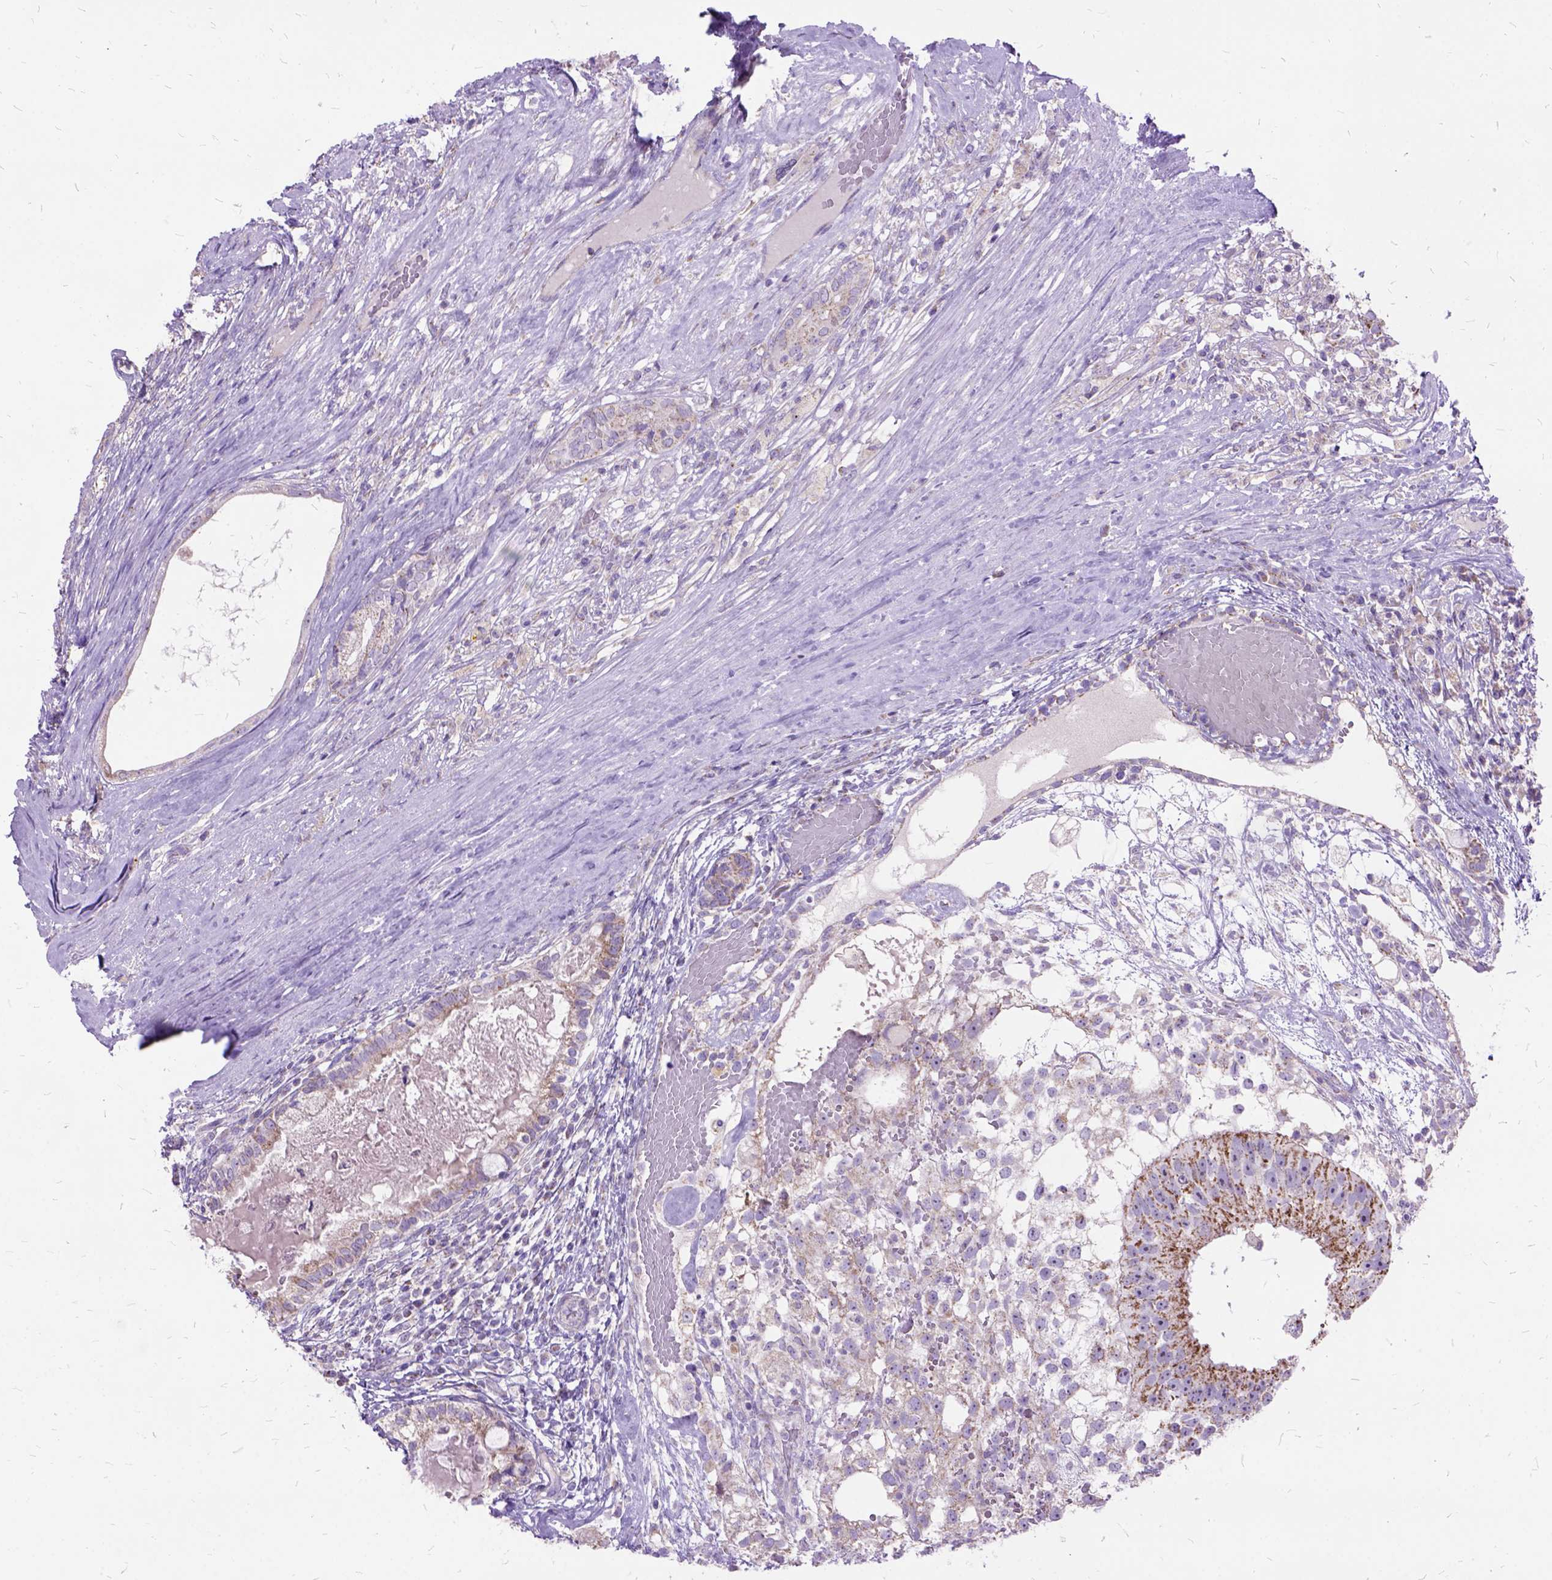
{"staining": {"intensity": "negative", "quantity": "none", "location": "none"}, "tissue": "testis cancer", "cell_type": "Tumor cells", "image_type": "cancer", "snomed": [{"axis": "morphology", "description": "Seminoma, NOS"}, {"axis": "morphology", "description": "Carcinoma, Embryonal, NOS"}, {"axis": "topography", "description": "Testis"}], "caption": "IHC histopathology image of neoplastic tissue: seminoma (testis) stained with DAB exhibits no significant protein expression in tumor cells. (DAB immunohistochemistry, high magnification).", "gene": "CTAG2", "patient": {"sex": "male", "age": 41}}